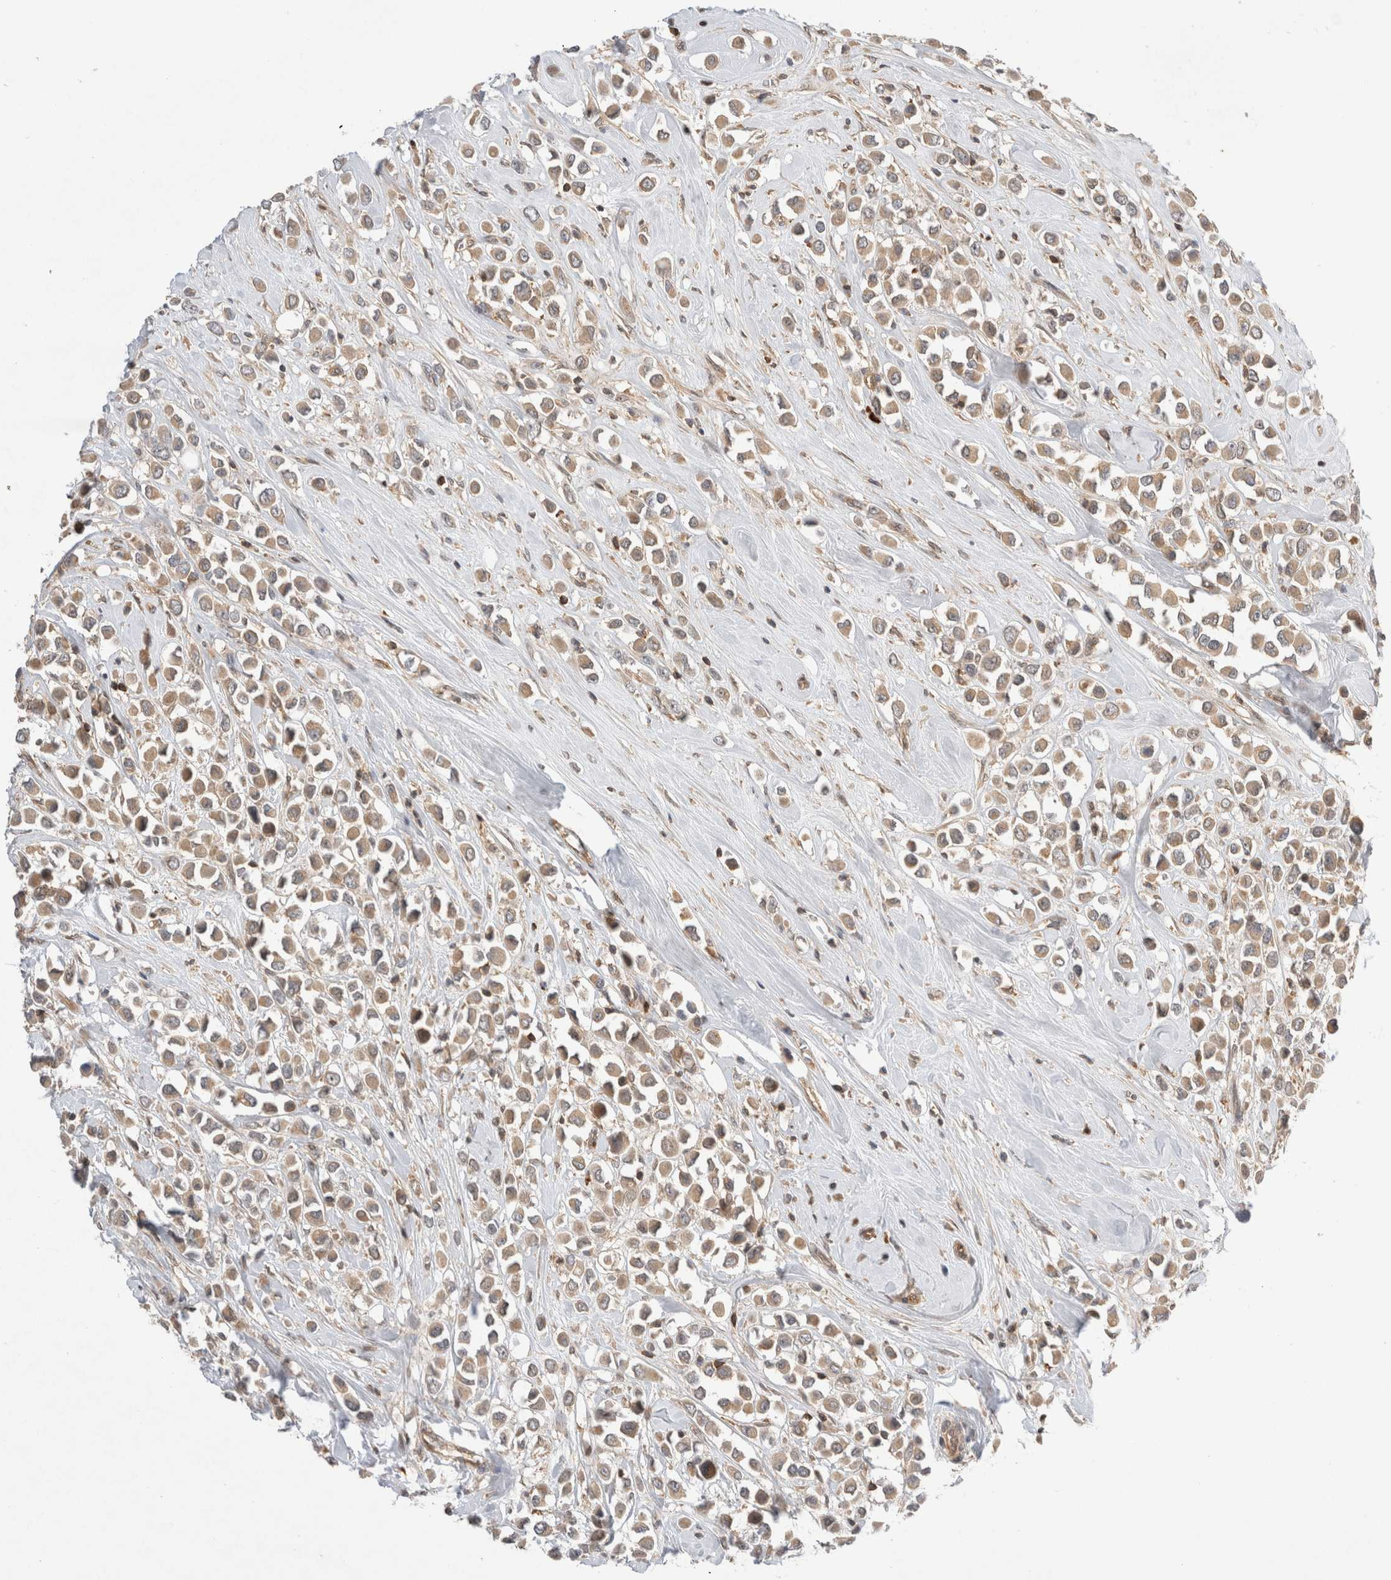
{"staining": {"intensity": "weak", "quantity": ">75%", "location": "cytoplasmic/membranous"}, "tissue": "breast cancer", "cell_type": "Tumor cells", "image_type": "cancer", "snomed": [{"axis": "morphology", "description": "Duct carcinoma"}, {"axis": "topography", "description": "Breast"}], "caption": "IHC photomicrograph of breast infiltrating ductal carcinoma stained for a protein (brown), which exhibits low levels of weak cytoplasmic/membranous staining in approximately >75% of tumor cells.", "gene": "NFKB1", "patient": {"sex": "female", "age": 61}}